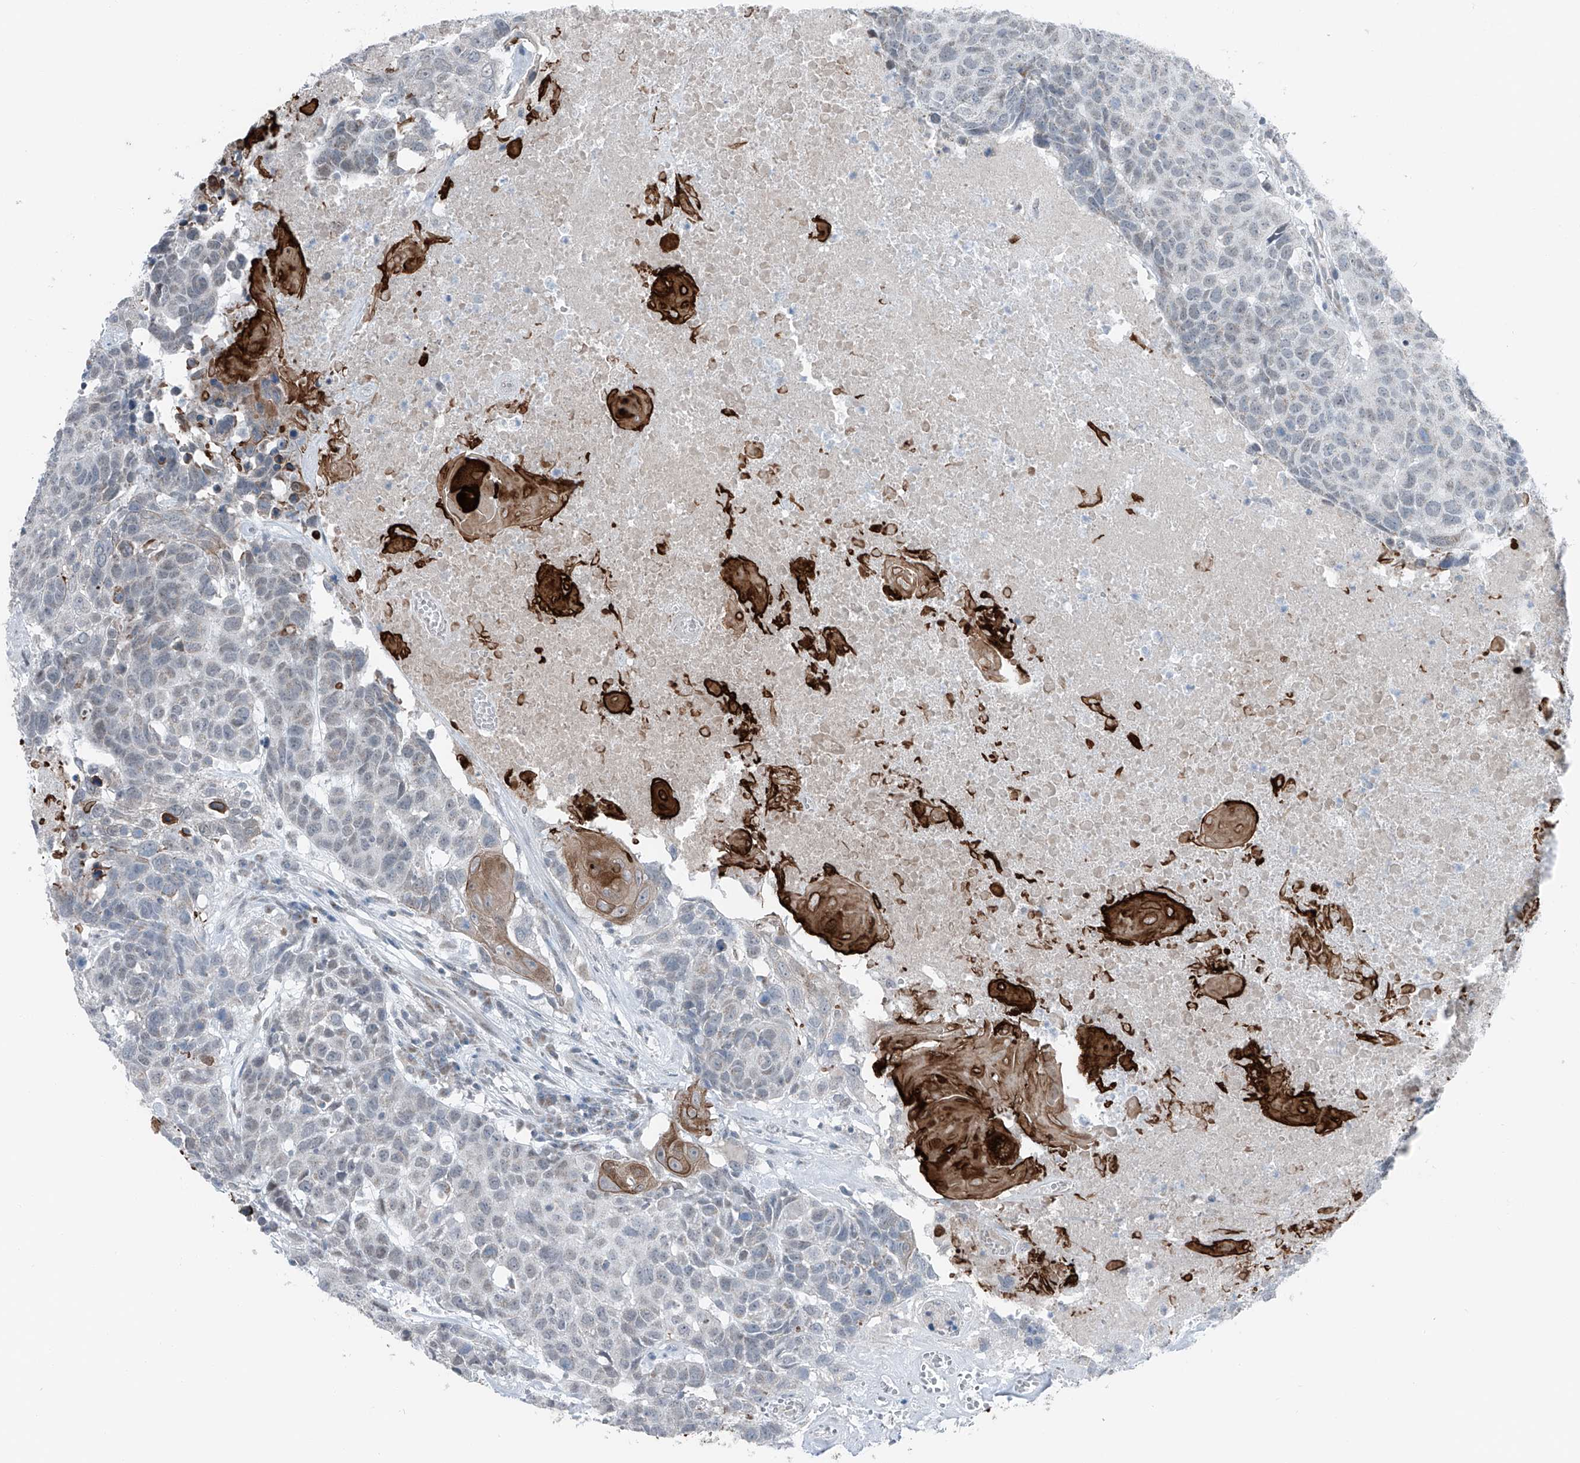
{"staining": {"intensity": "negative", "quantity": "none", "location": "none"}, "tissue": "head and neck cancer", "cell_type": "Tumor cells", "image_type": "cancer", "snomed": [{"axis": "morphology", "description": "Squamous cell carcinoma, NOS"}, {"axis": "topography", "description": "Head-Neck"}], "caption": "Immunohistochemical staining of head and neck cancer exhibits no significant expression in tumor cells. Brightfield microscopy of IHC stained with DAB (3,3'-diaminobenzidine) (brown) and hematoxylin (blue), captured at high magnification.", "gene": "DYRK1B", "patient": {"sex": "male", "age": 66}}